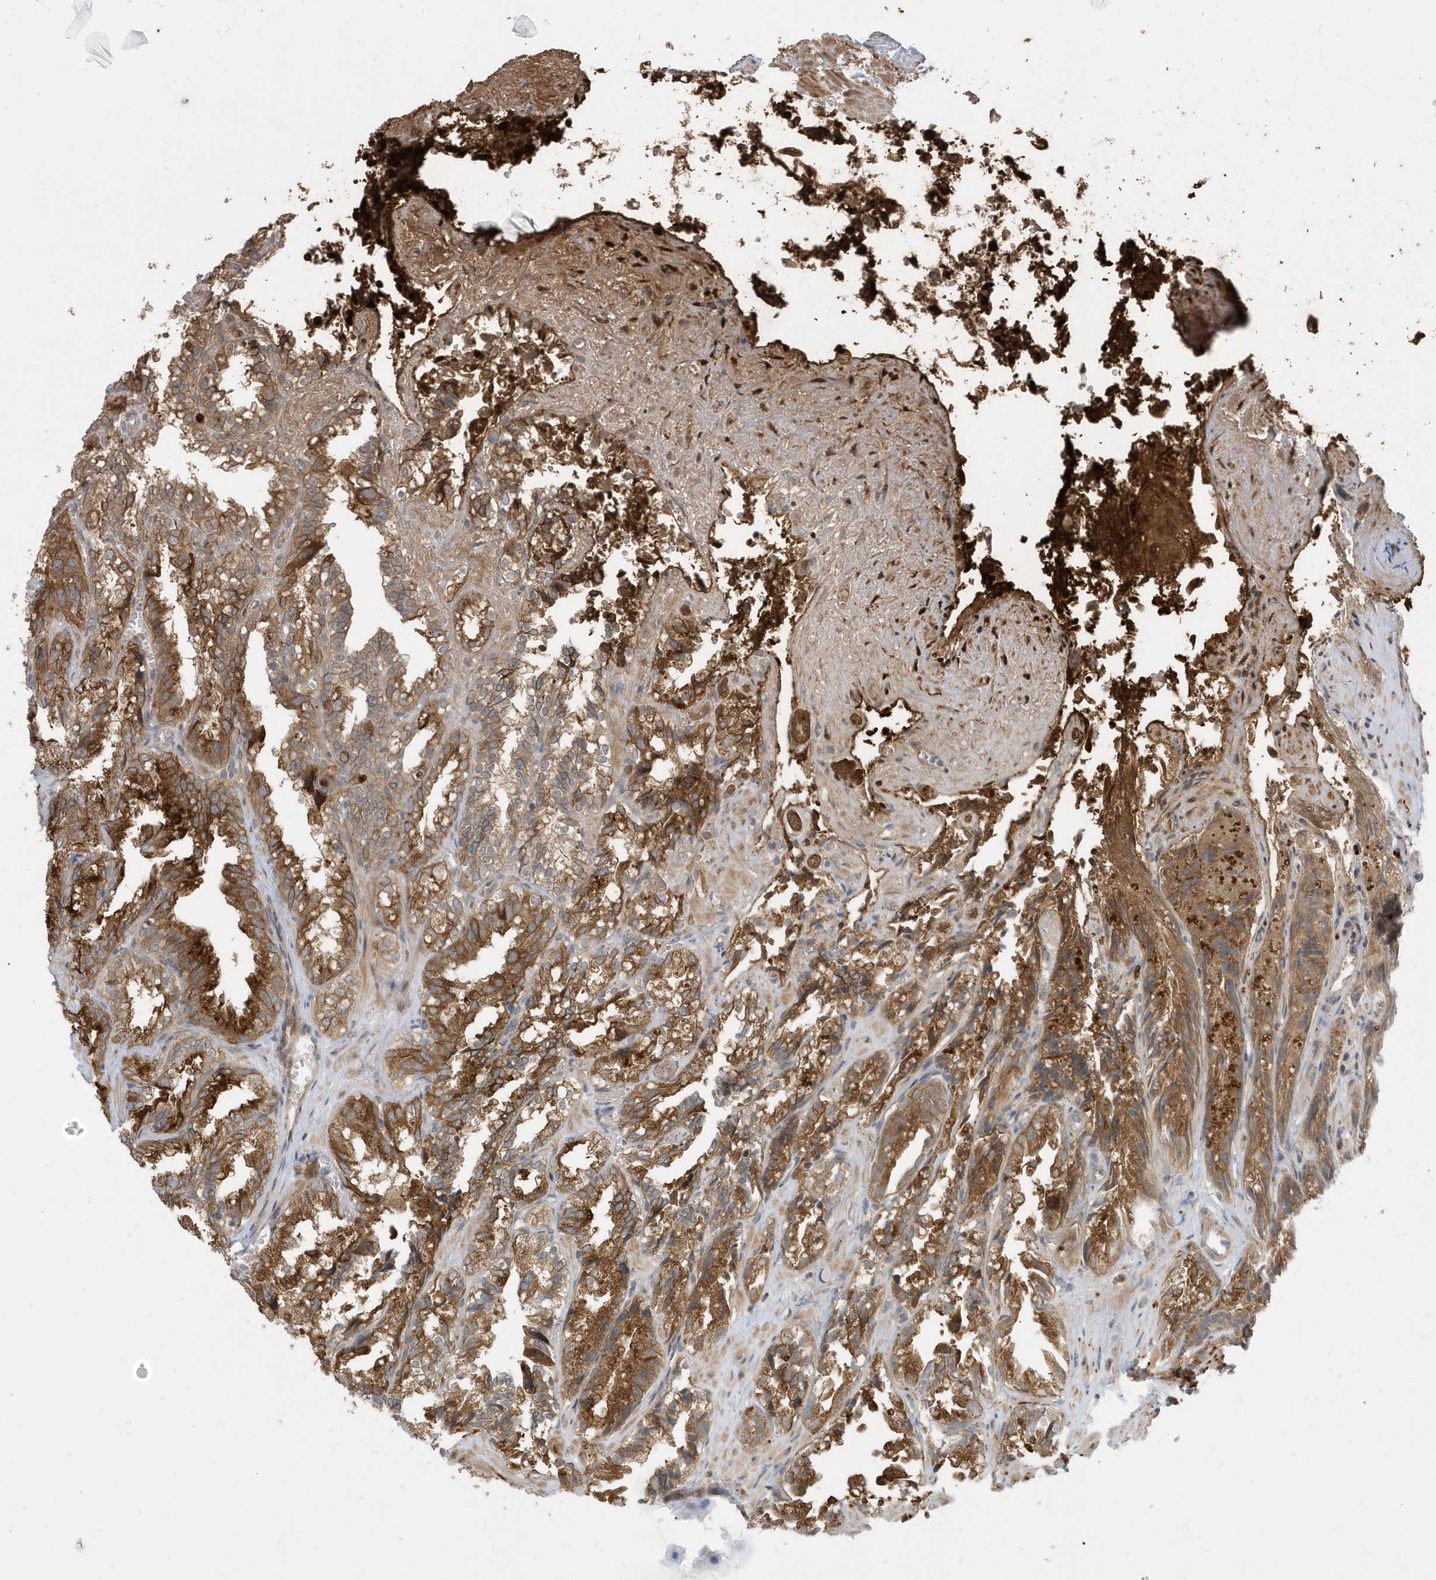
{"staining": {"intensity": "moderate", "quantity": ">75%", "location": "cytoplasmic/membranous,nuclear"}, "tissue": "seminal vesicle", "cell_type": "Glandular cells", "image_type": "normal", "snomed": [{"axis": "morphology", "description": "Normal tissue, NOS"}, {"axis": "topography", "description": "Prostate"}, {"axis": "topography", "description": "Seminal veicle"}], "caption": "This photomicrograph shows normal seminal vesicle stained with immunohistochemistry (IHC) to label a protein in brown. The cytoplasmic/membranous,nuclear of glandular cells show moderate positivity for the protein. Nuclei are counter-stained blue.", "gene": "USP53", "patient": {"sex": "male", "age": 51}}